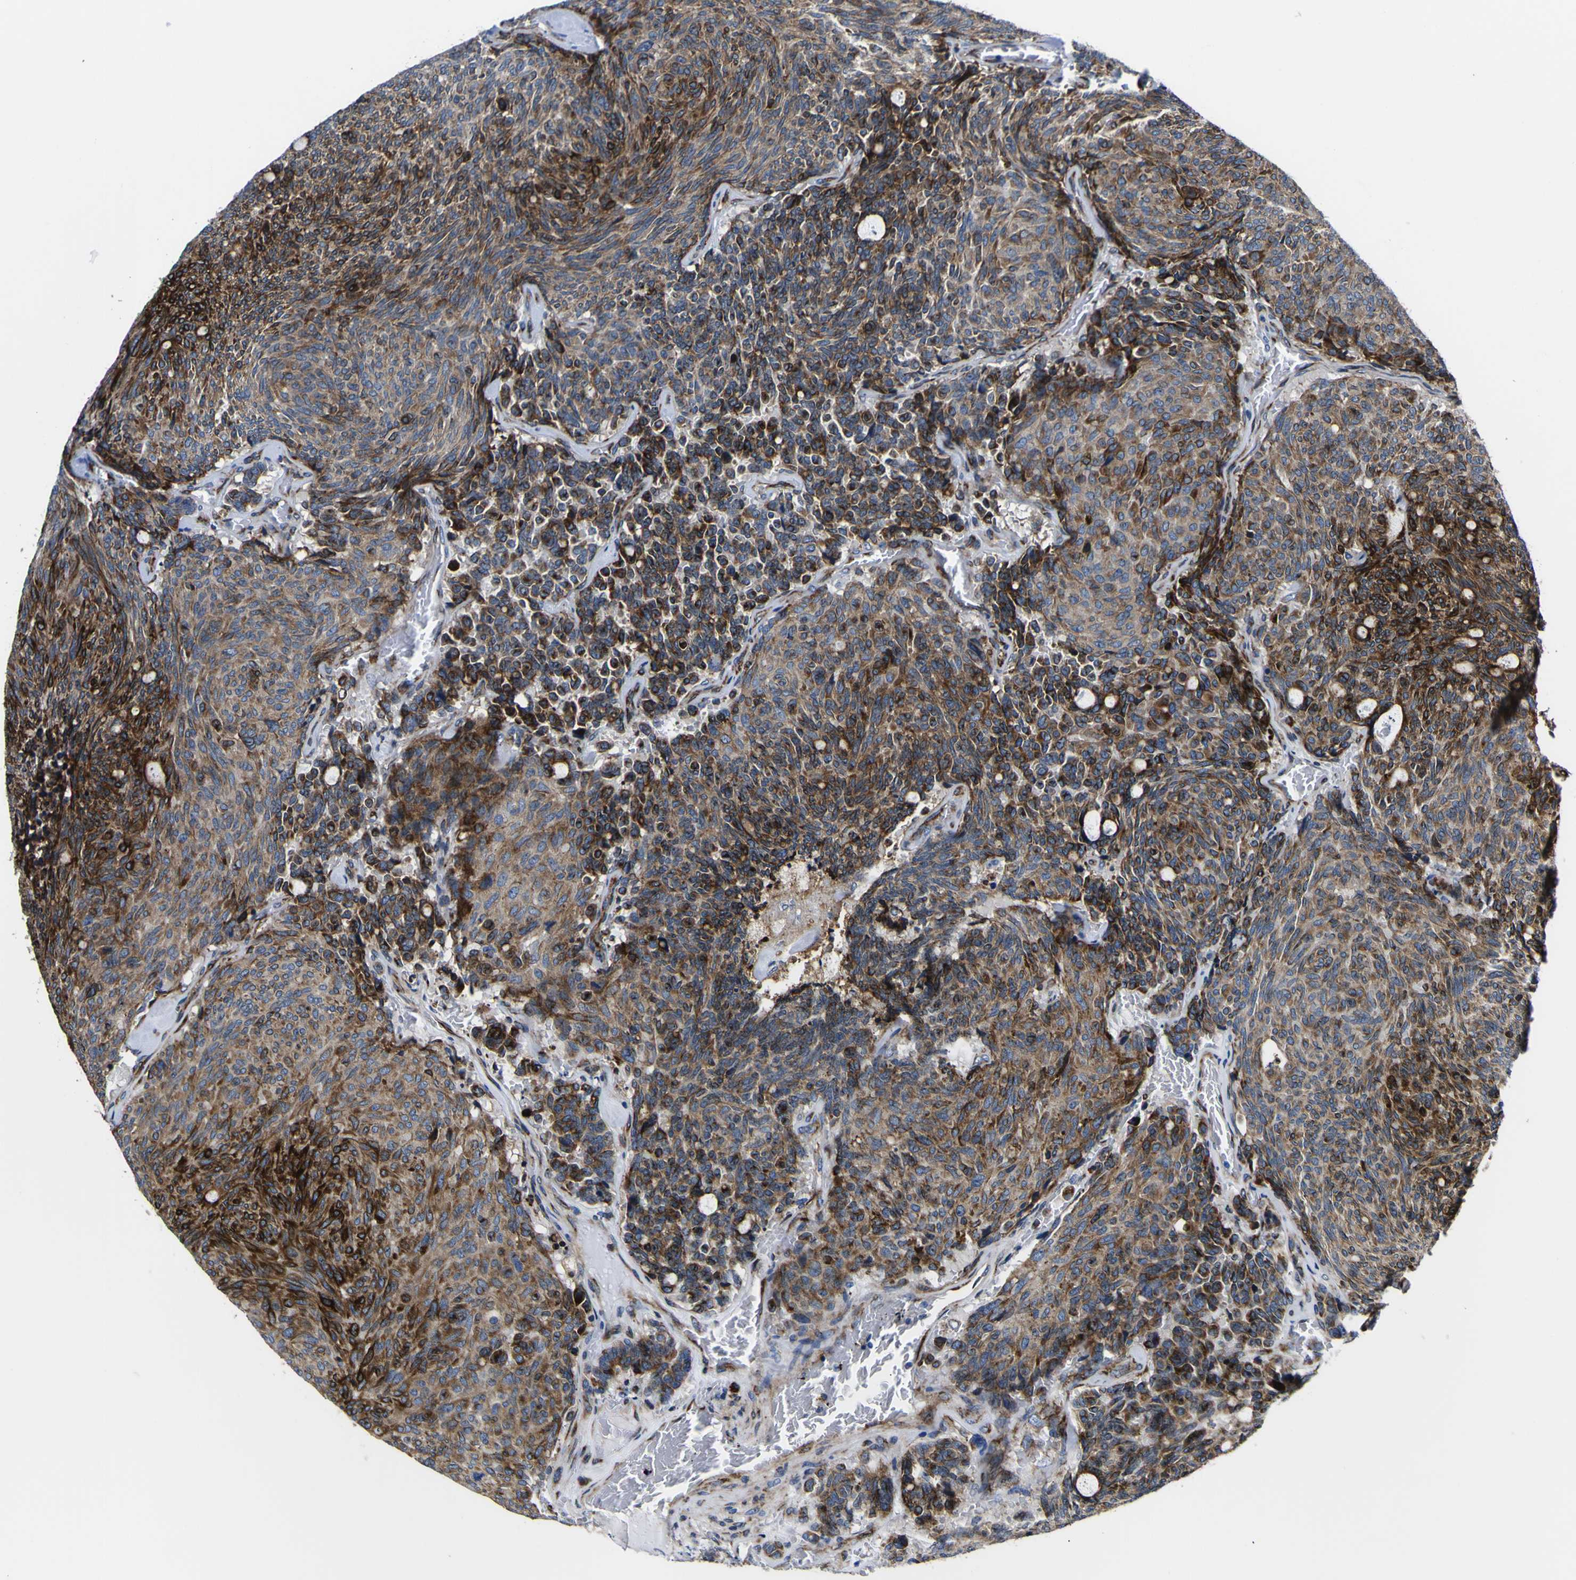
{"staining": {"intensity": "moderate", "quantity": ">75%", "location": "cytoplasmic/membranous"}, "tissue": "carcinoid", "cell_type": "Tumor cells", "image_type": "cancer", "snomed": [{"axis": "morphology", "description": "Carcinoid, malignant, NOS"}, {"axis": "topography", "description": "Pancreas"}], "caption": "Immunohistochemistry histopathology image of neoplastic tissue: human carcinoid stained using immunohistochemistry shows medium levels of moderate protein expression localized specifically in the cytoplasmic/membranous of tumor cells, appearing as a cytoplasmic/membranous brown color.", "gene": "SCD", "patient": {"sex": "female", "age": 54}}